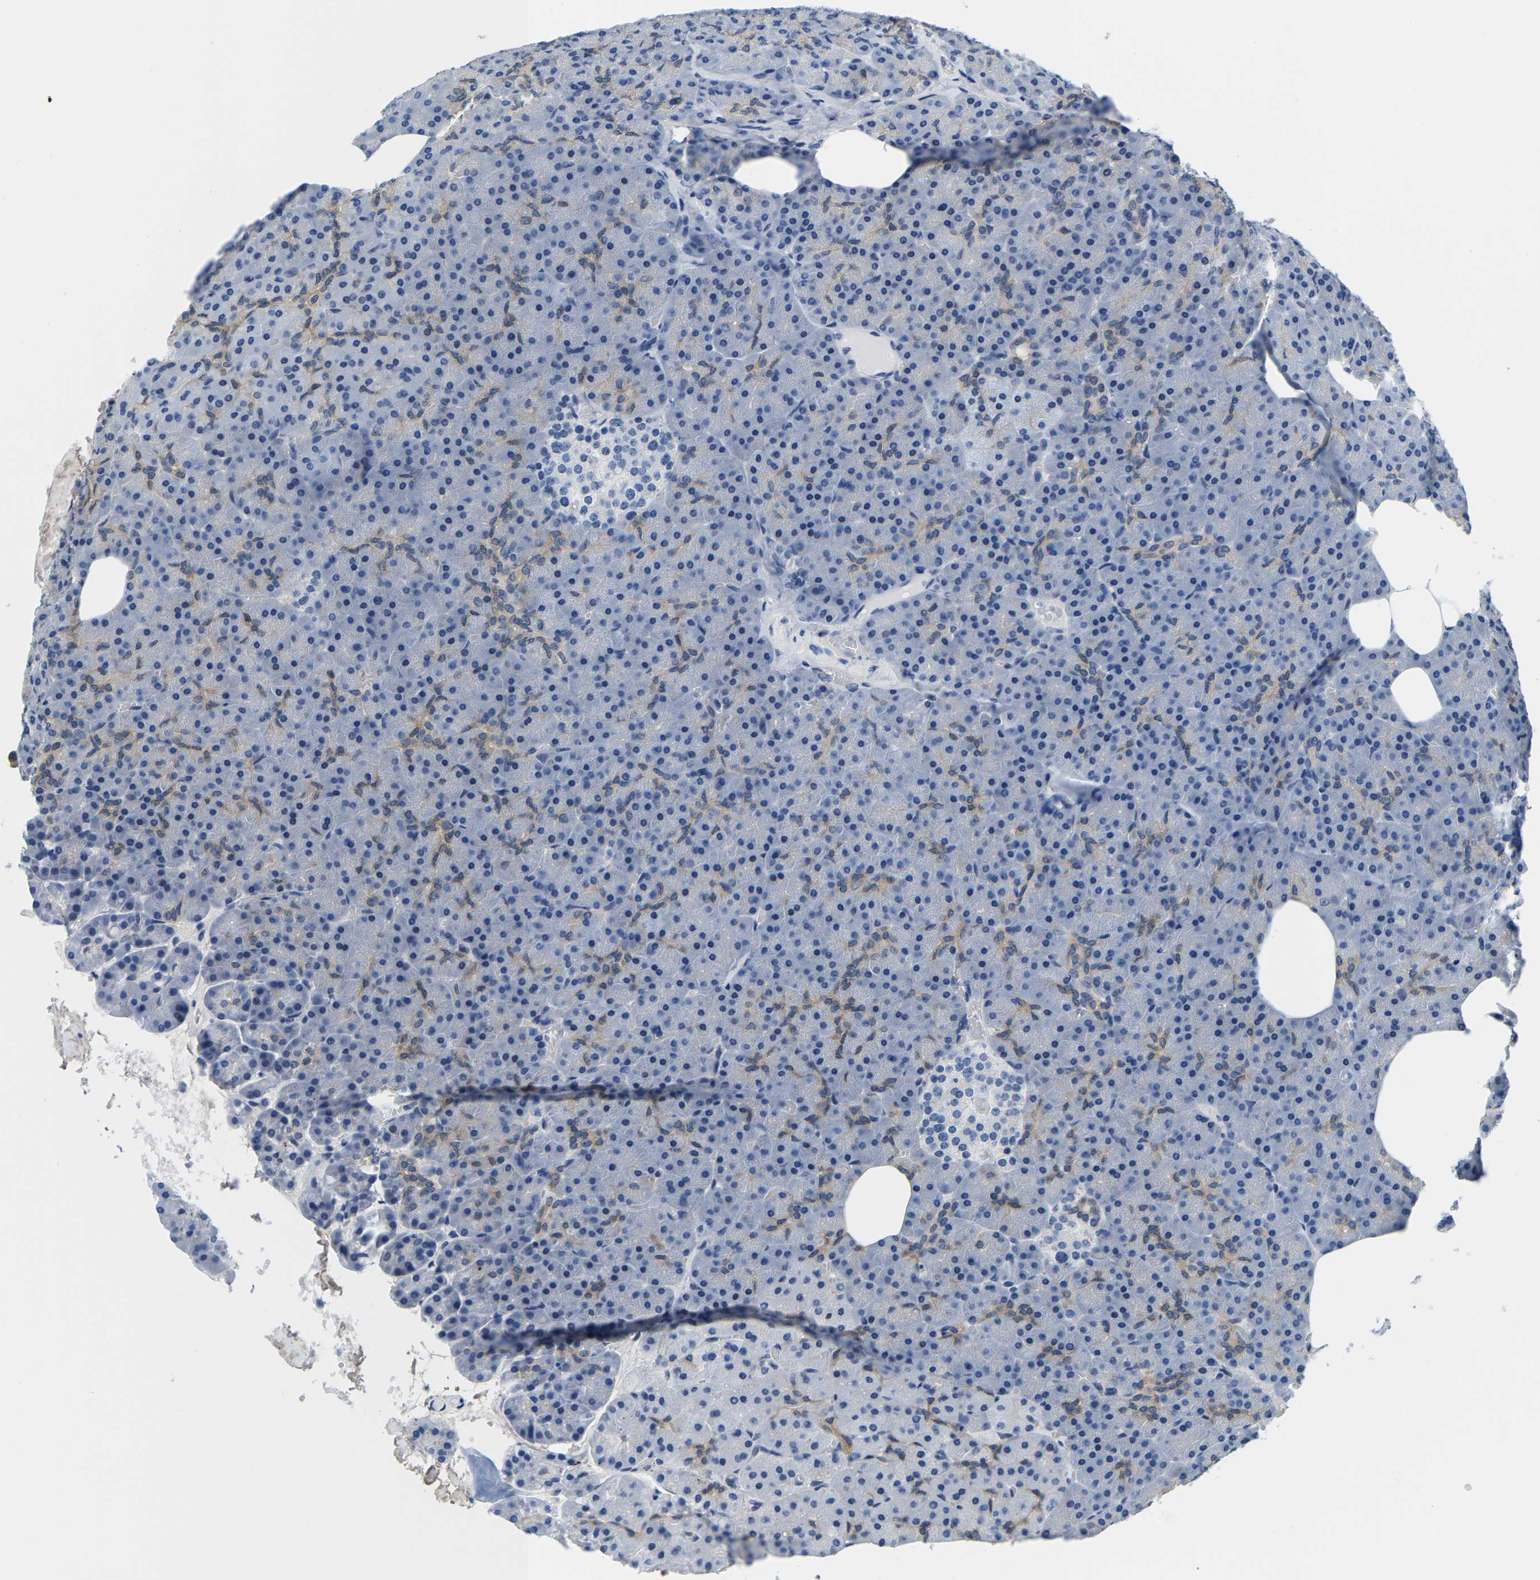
{"staining": {"intensity": "weak", "quantity": "<25%", "location": "cytoplasmic/membranous"}, "tissue": "pancreas", "cell_type": "Exocrine glandular cells", "image_type": "normal", "snomed": [{"axis": "morphology", "description": "Normal tissue, NOS"}, {"axis": "morphology", "description": "Carcinoid, malignant, NOS"}, {"axis": "topography", "description": "Pancreas"}], "caption": "Exocrine glandular cells are negative for protein expression in unremarkable human pancreas. Brightfield microscopy of immunohistochemistry stained with DAB (brown) and hematoxylin (blue), captured at high magnification.", "gene": "SSH3", "patient": {"sex": "female", "age": 35}}